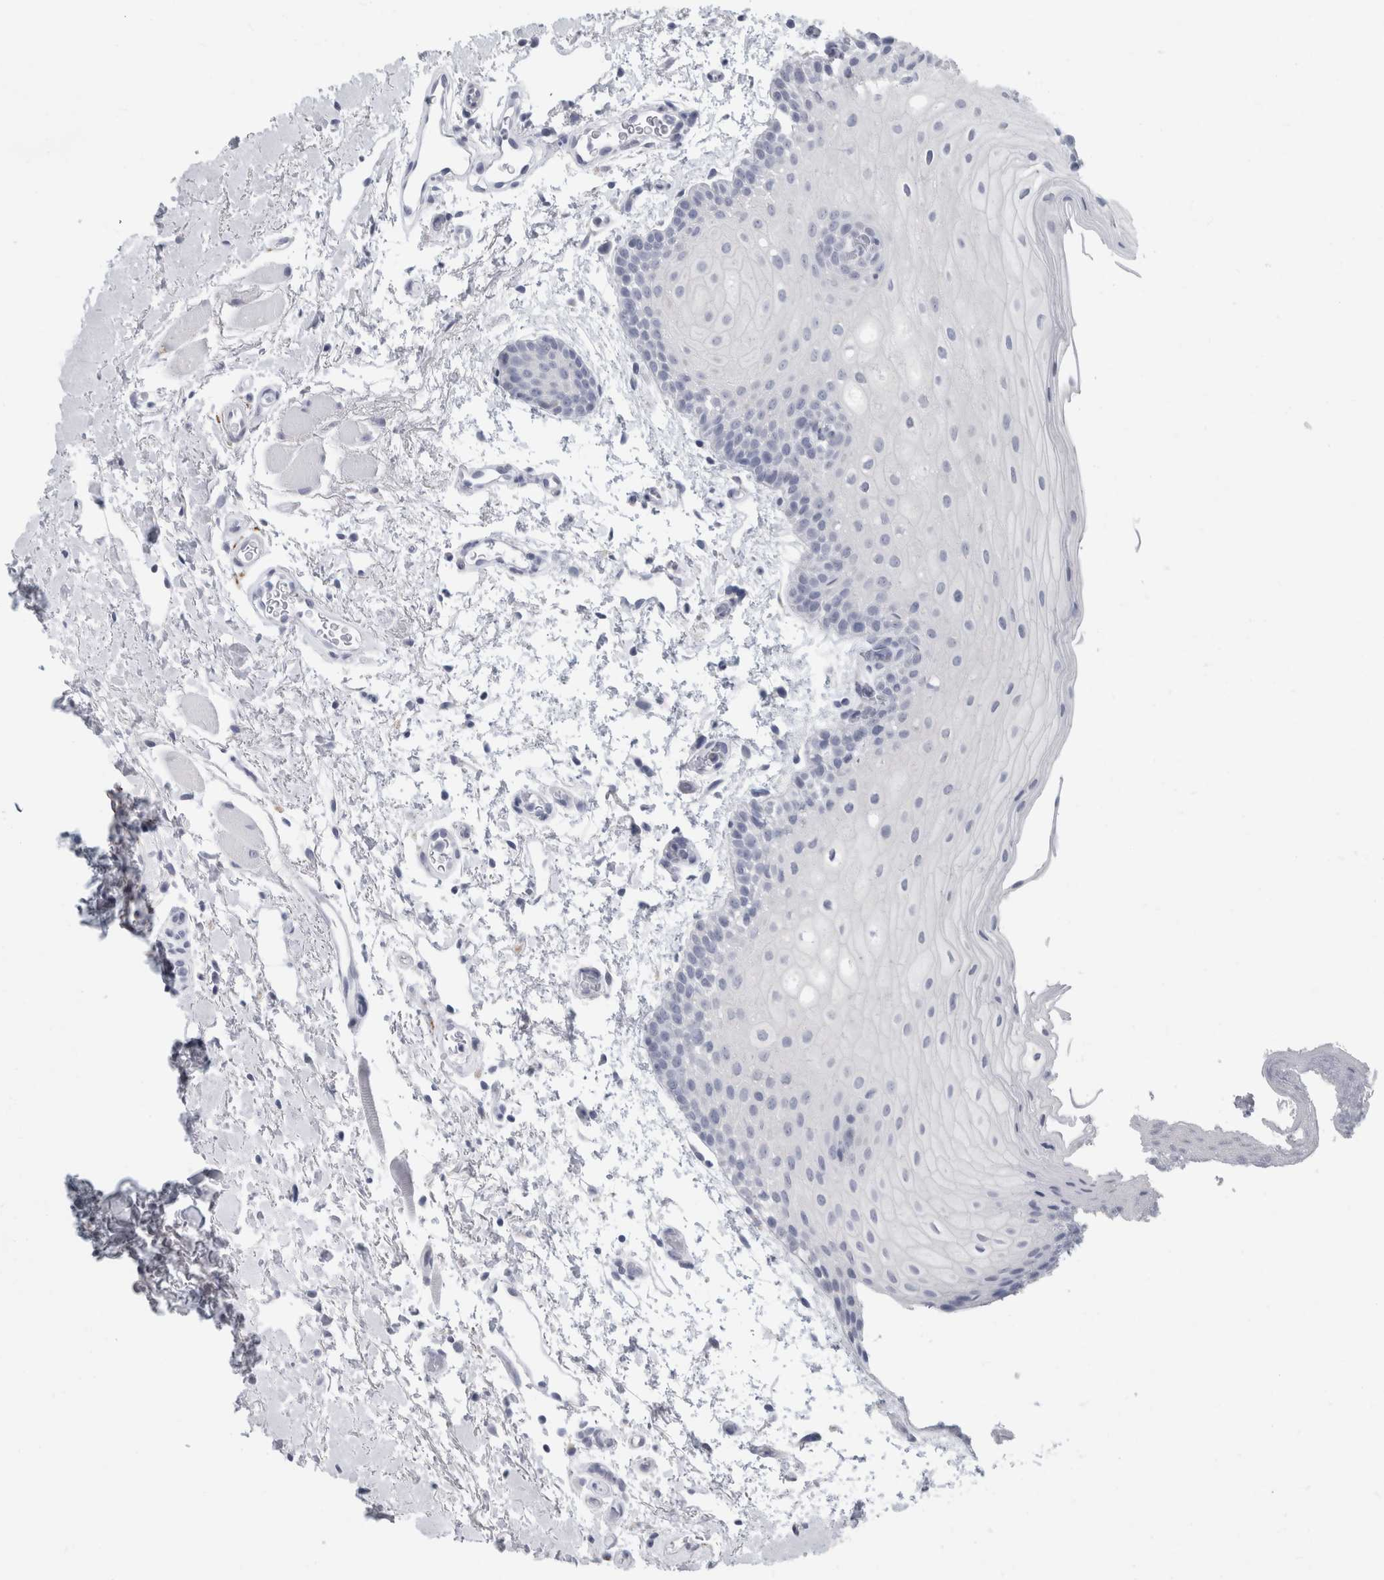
{"staining": {"intensity": "negative", "quantity": "none", "location": "none"}, "tissue": "oral mucosa", "cell_type": "Squamous epithelial cells", "image_type": "normal", "snomed": [{"axis": "morphology", "description": "Normal tissue, NOS"}, {"axis": "topography", "description": "Oral tissue"}], "caption": "Immunohistochemical staining of unremarkable oral mucosa exhibits no significant positivity in squamous epithelial cells.", "gene": "CPE", "patient": {"sex": "male", "age": 62}}